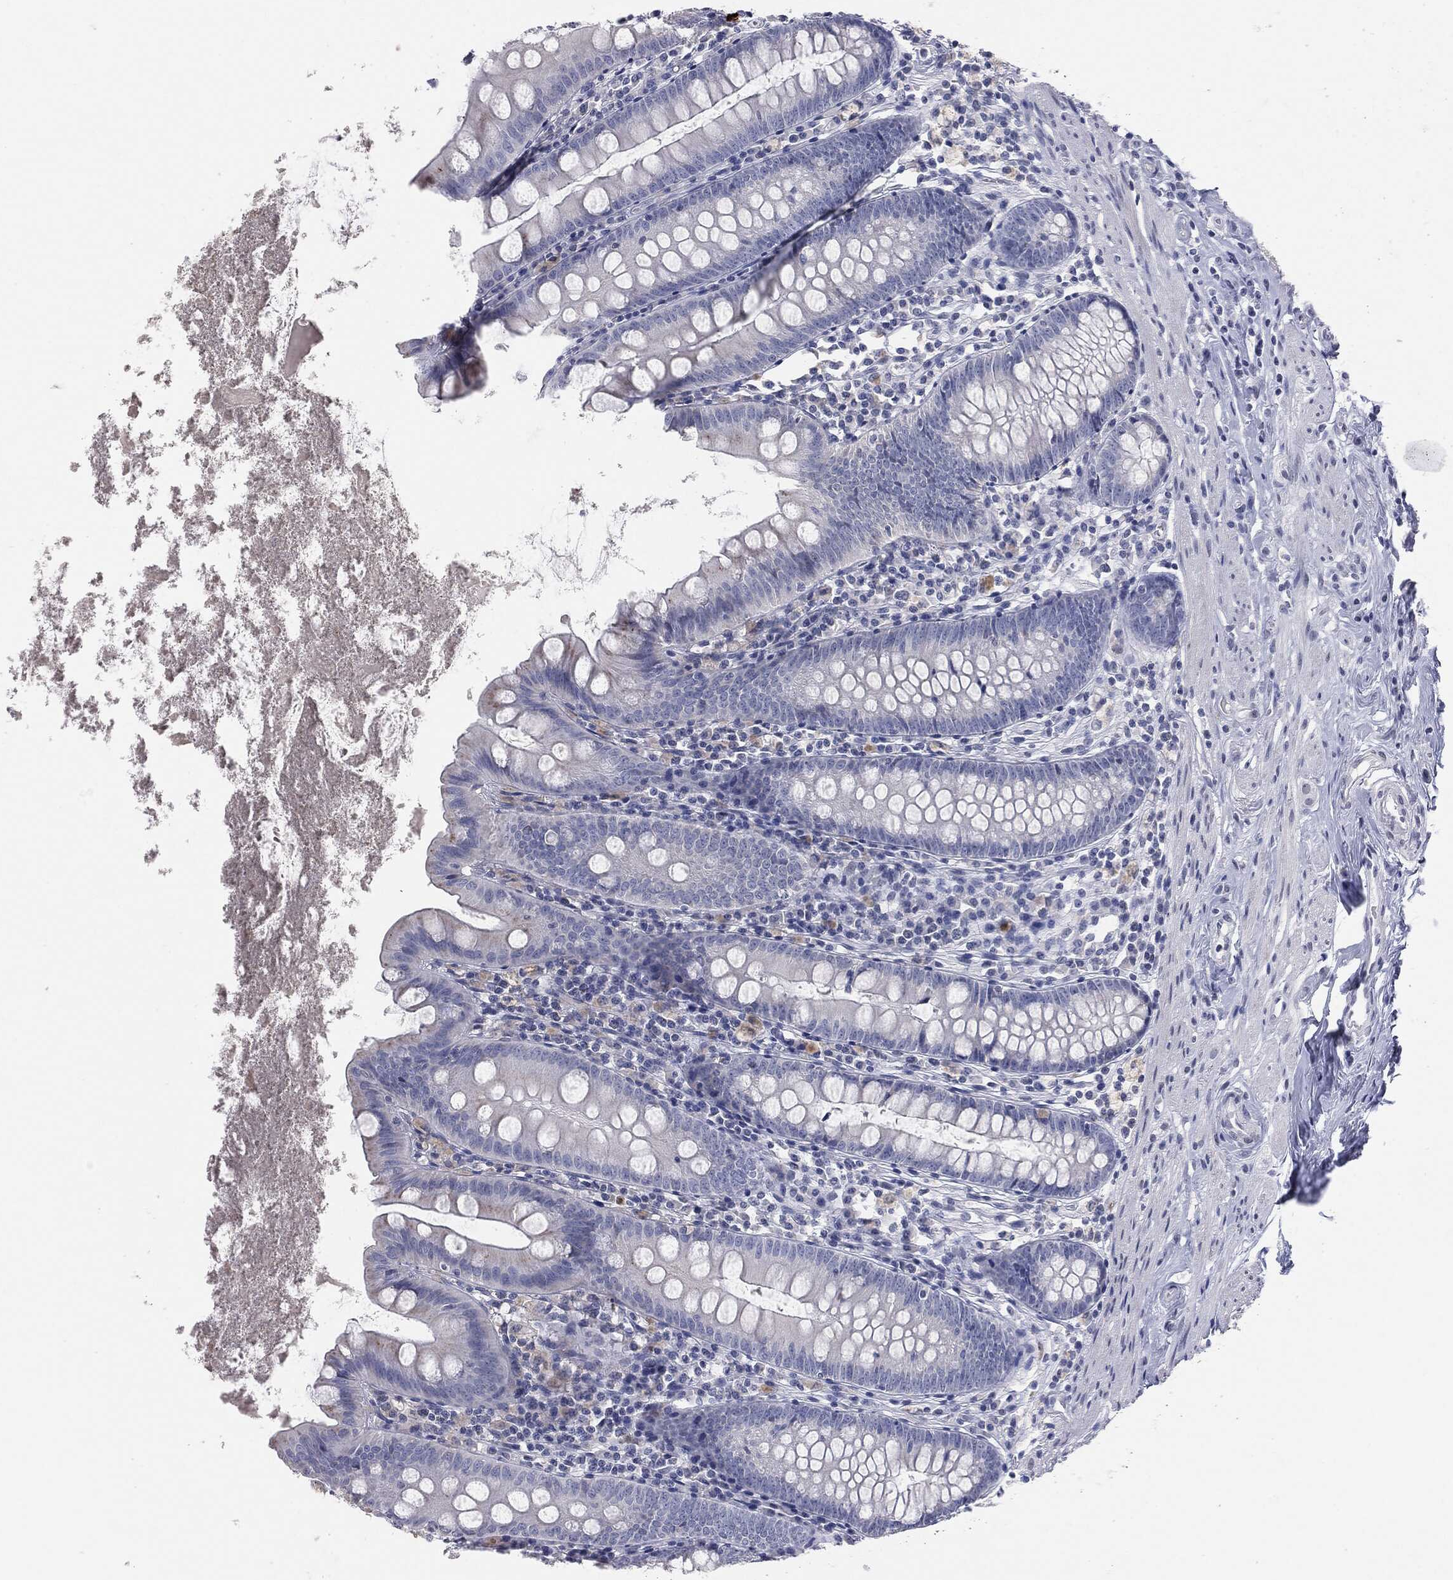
{"staining": {"intensity": "negative", "quantity": "none", "location": "none"}, "tissue": "appendix", "cell_type": "Glandular cells", "image_type": "normal", "snomed": [{"axis": "morphology", "description": "Normal tissue, NOS"}, {"axis": "topography", "description": "Appendix"}], "caption": "Immunohistochemical staining of normal appendix reveals no significant staining in glandular cells.", "gene": "DMKN", "patient": {"sex": "female", "age": 82}}